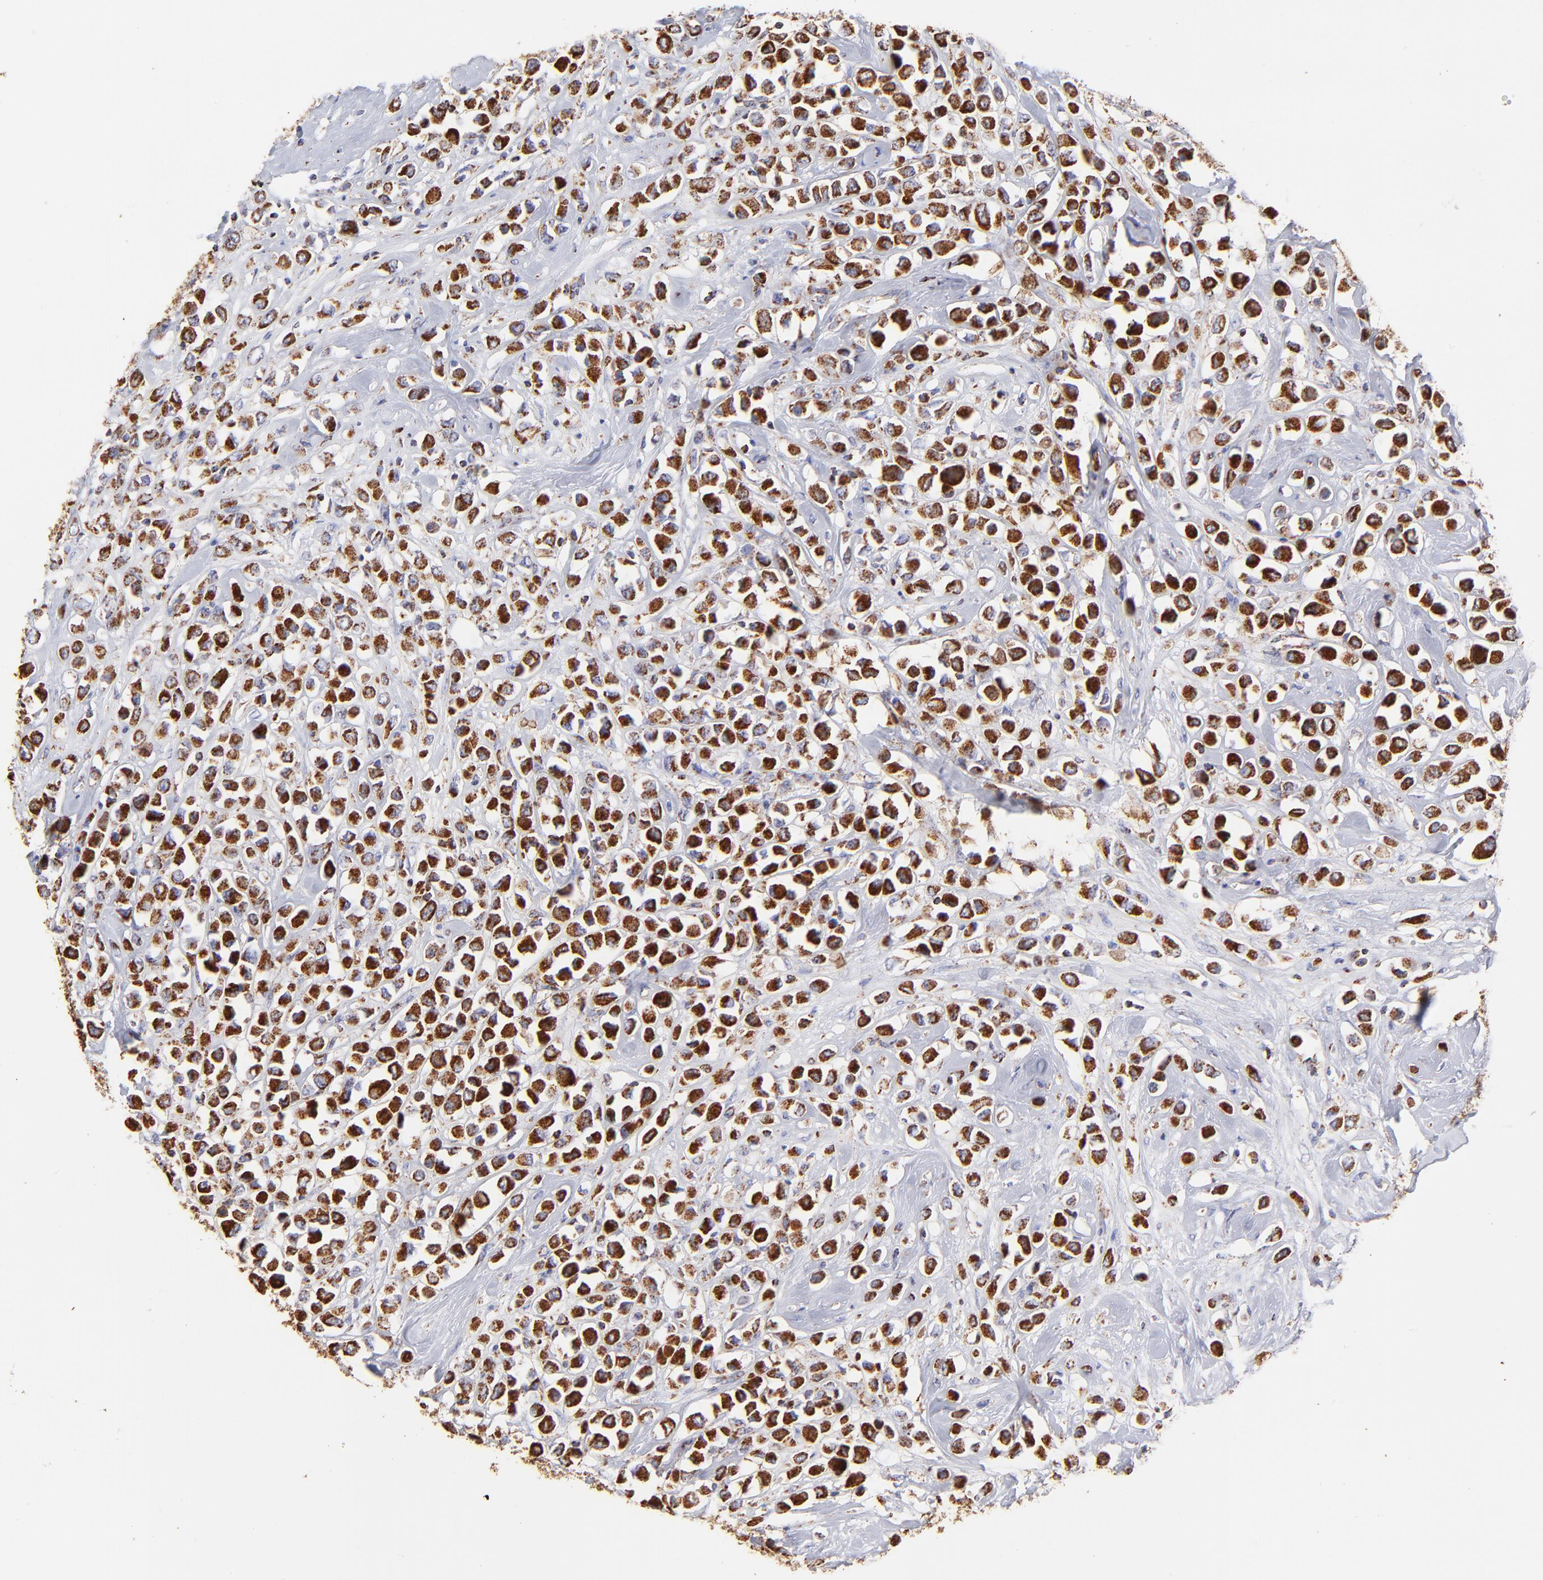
{"staining": {"intensity": "strong", "quantity": ">75%", "location": "cytoplasmic/membranous"}, "tissue": "breast cancer", "cell_type": "Tumor cells", "image_type": "cancer", "snomed": [{"axis": "morphology", "description": "Duct carcinoma"}, {"axis": "topography", "description": "Breast"}], "caption": "Human breast cancer stained with a protein marker demonstrates strong staining in tumor cells.", "gene": "ECH1", "patient": {"sex": "female", "age": 61}}